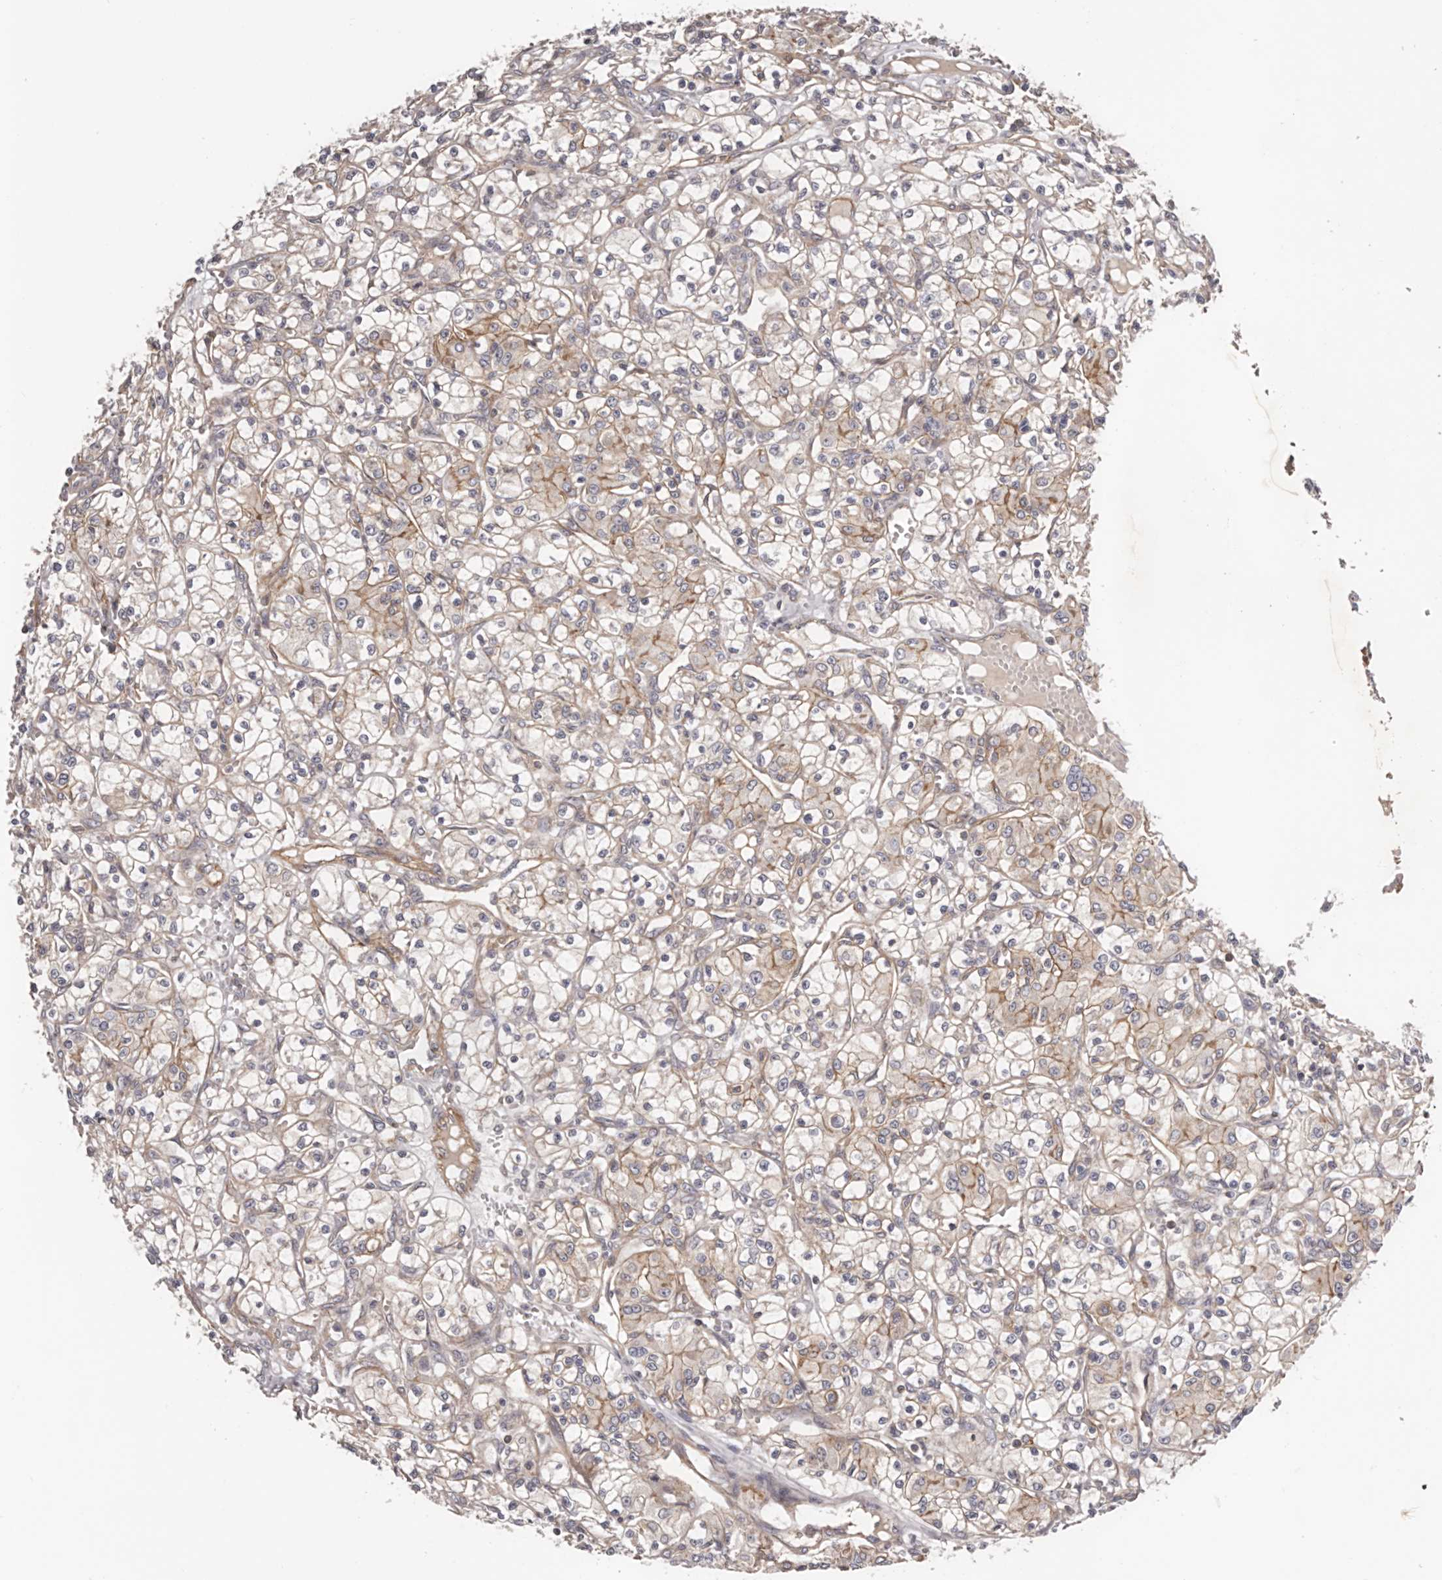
{"staining": {"intensity": "negative", "quantity": "none", "location": "none"}, "tissue": "renal cancer", "cell_type": "Tumor cells", "image_type": "cancer", "snomed": [{"axis": "morphology", "description": "Adenocarcinoma, NOS"}, {"axis": "topography", "description": "Kidney"}], "caption": "IHC histopathology image of neoplastic tissue: renal cancer stained with DAB demonstrates no significant protein positivity in tumor cells.", "gene": "DMRT2", "patient": {"sex": "female", "age": 59}}